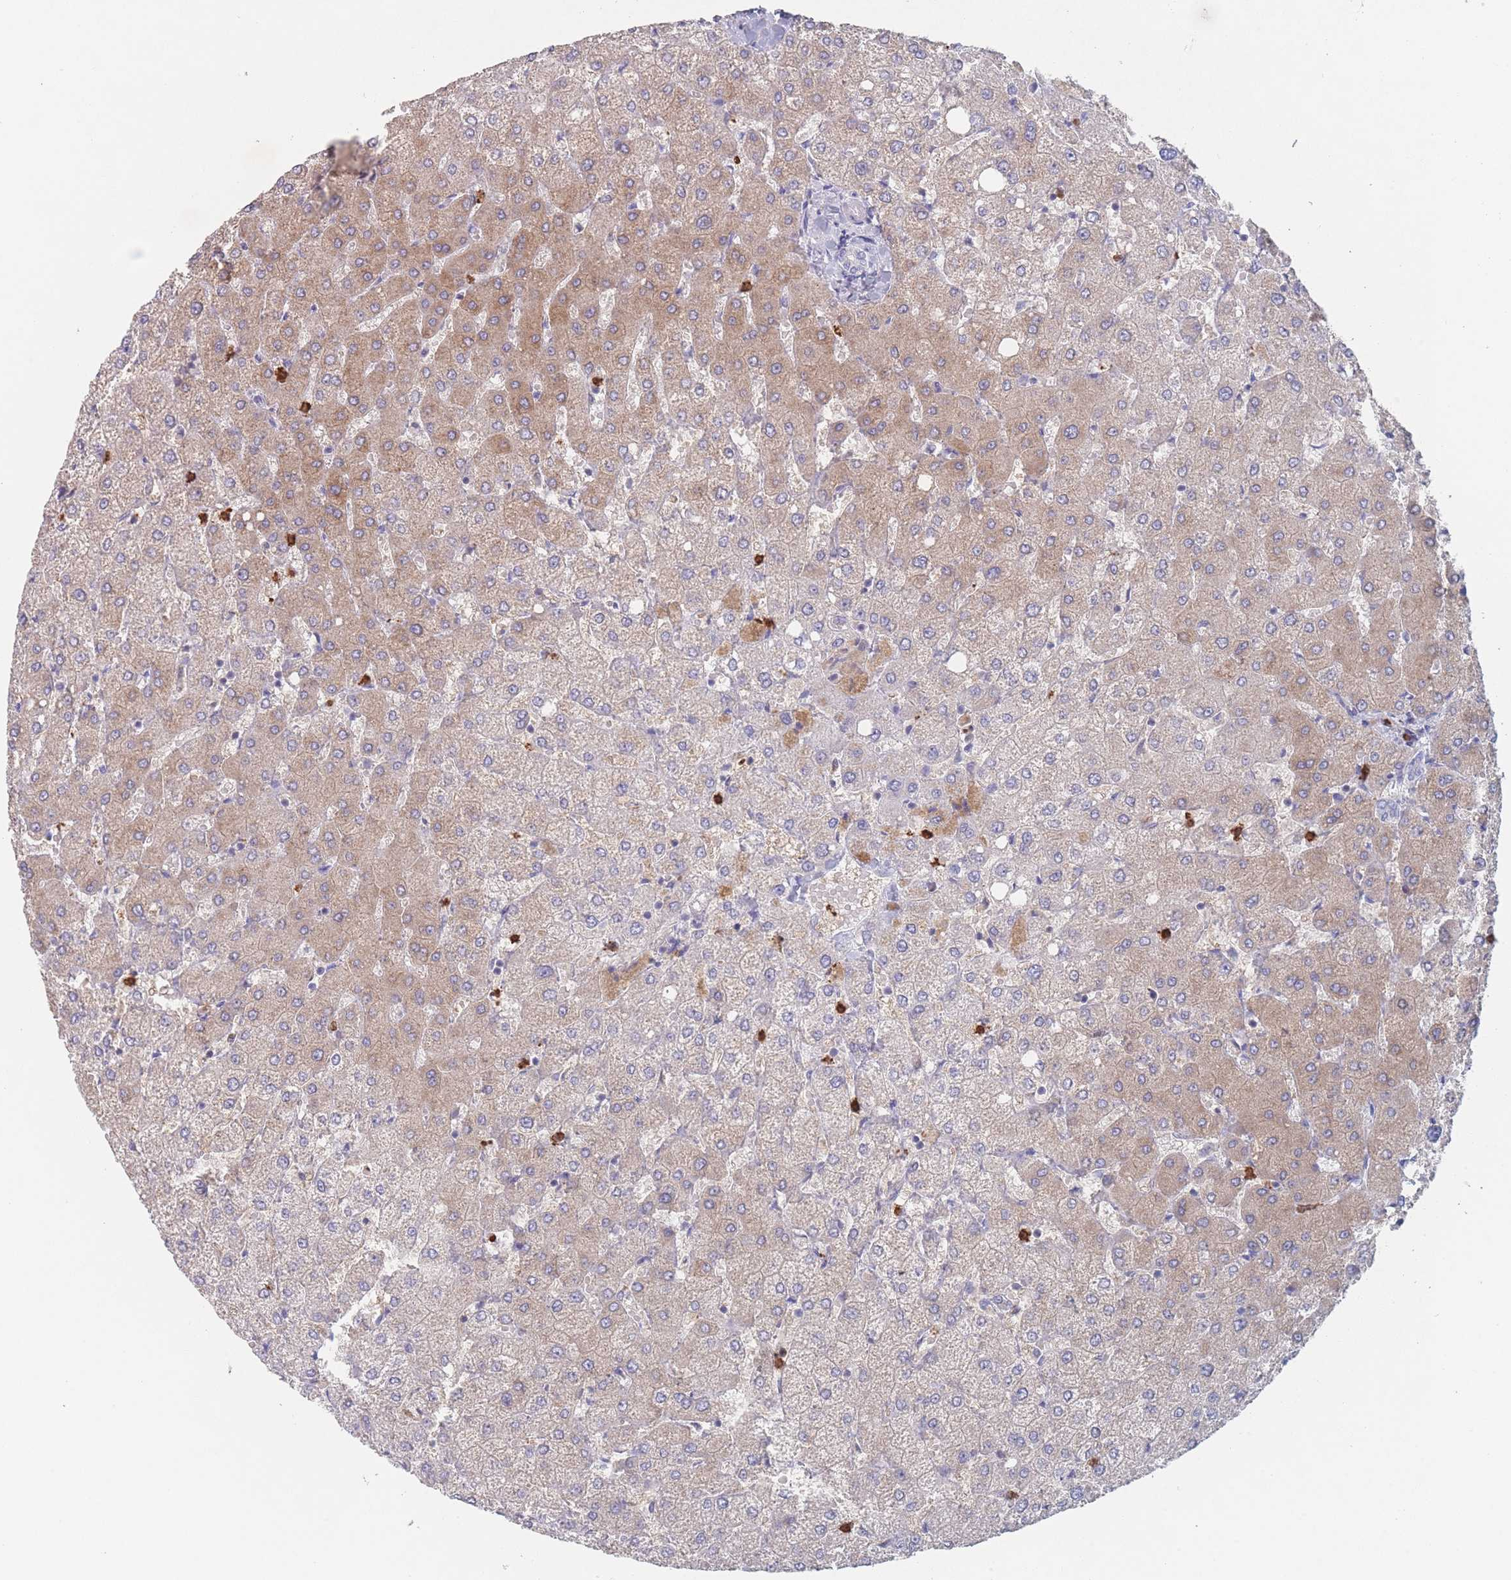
{"staining": {"intensity": "negative", "quantity": "none", "location": "none"}, "tissue": "liver", "cell_type": "Cholangiocytes", "image_type": "normal", "snomed": [{"axis": "morphology", "description": "Normal tissue, NOS"}, {"axis": "topography", "description": "Liver"}], "caption": "Immunohistochemistry (IHC) photomicrograph of benign liver: human liver stained with DAB shows no significant protein expression in cholangiocytes.", "gene": "ATP1A3", "patient": {"sex": "female", "age": 54}}